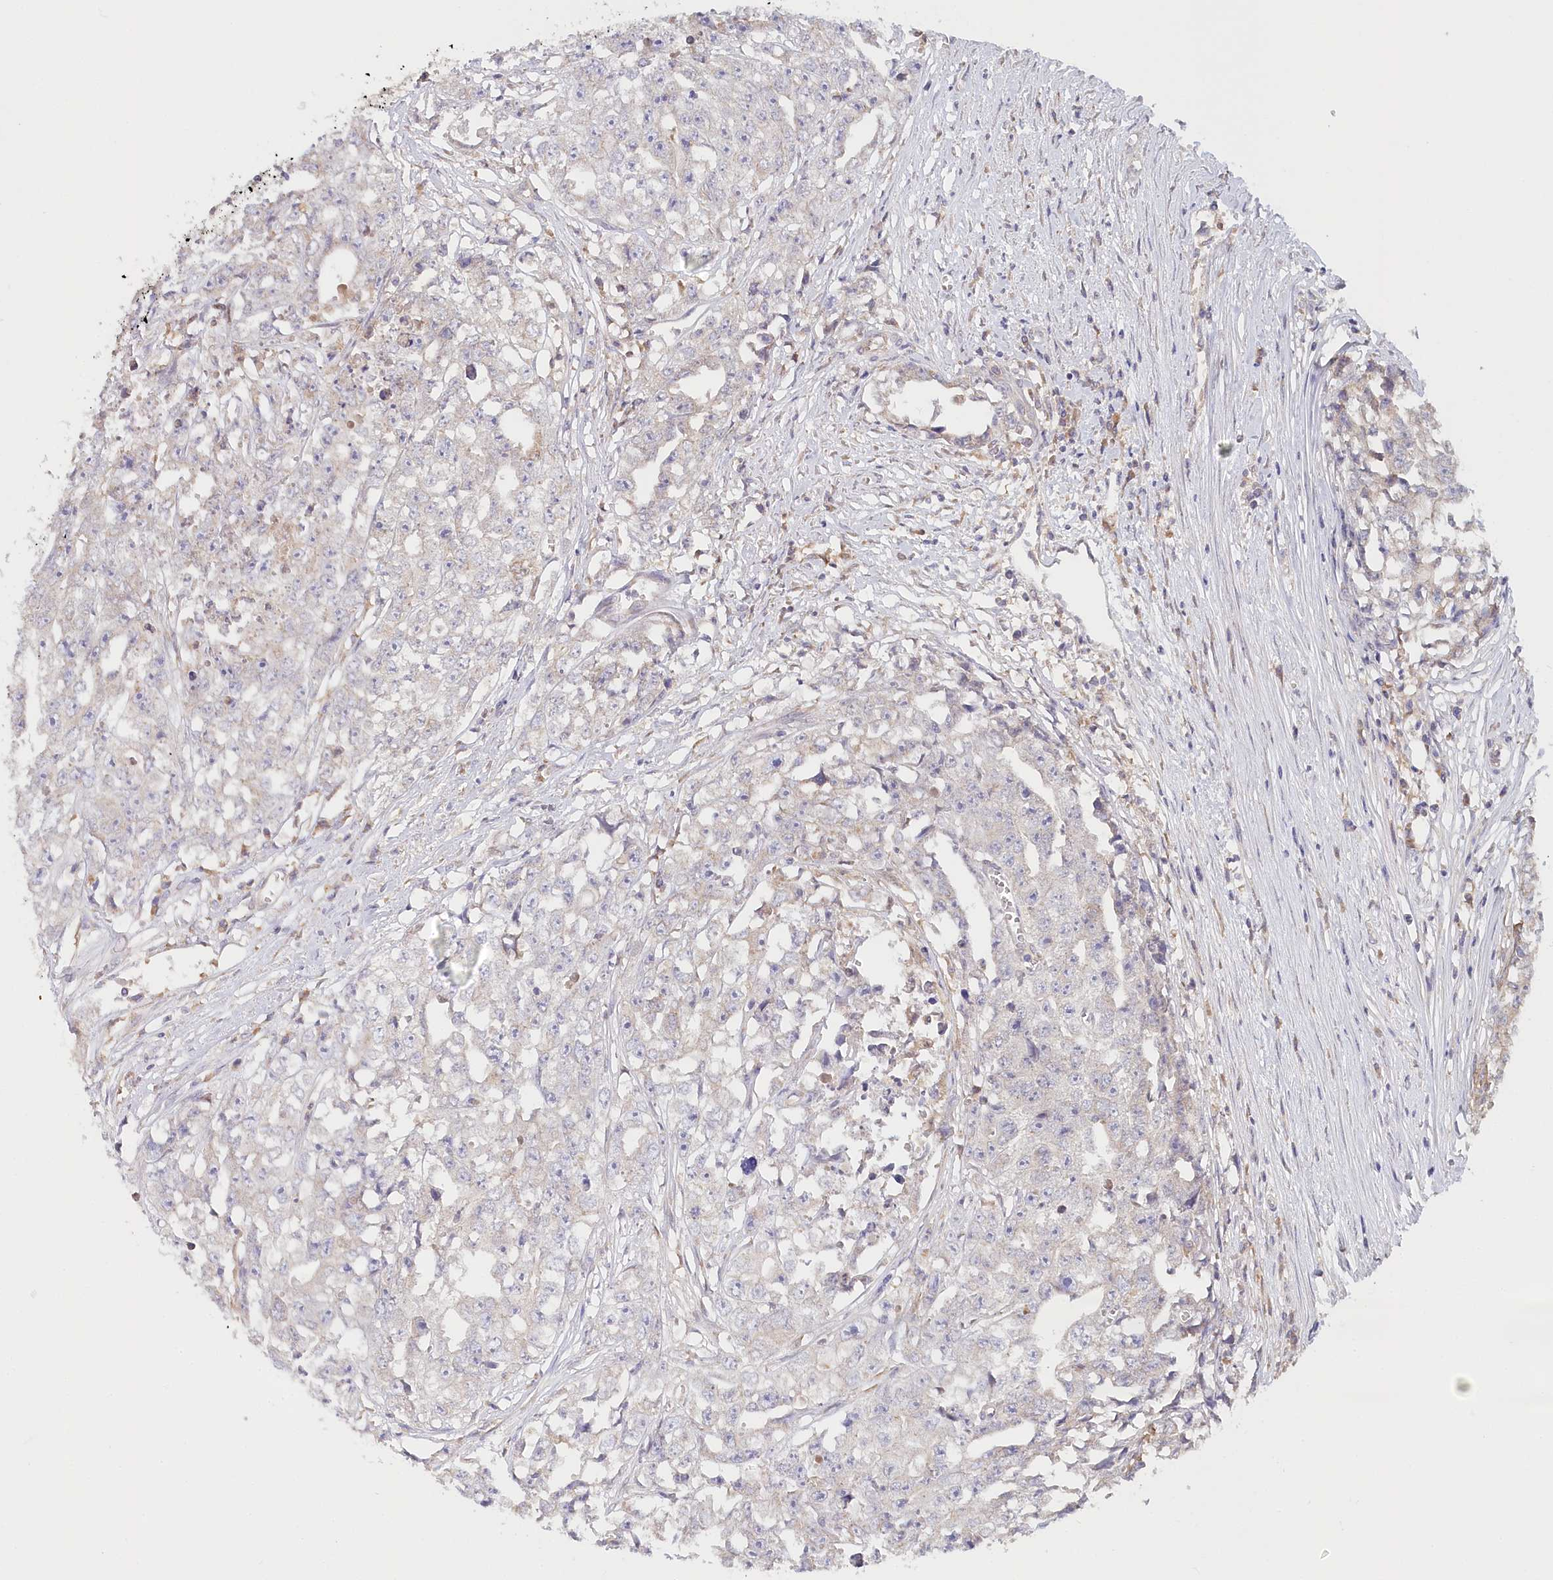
{"staining": {"intensity": "weak", "quantity": "<25%", "location": "cytoplasmic/membranous"}, "tissue": "testis cancer", "cell_type": "Tumor cells", "image_type": "cancer", "snomed": [{"axis": "morphology", "description": "Seminoma, NOS"}, {"axis": "morphology", "description": "Carcinoma, Embryonal, NOS"}, {"axis": "topography", "description": "Testis"}], "caption": "IHC of testis seminoma demonstrates no positivity in tumor cells.", "gene": "PAIP2", "patient": {"sex": "male", "age": 43}}